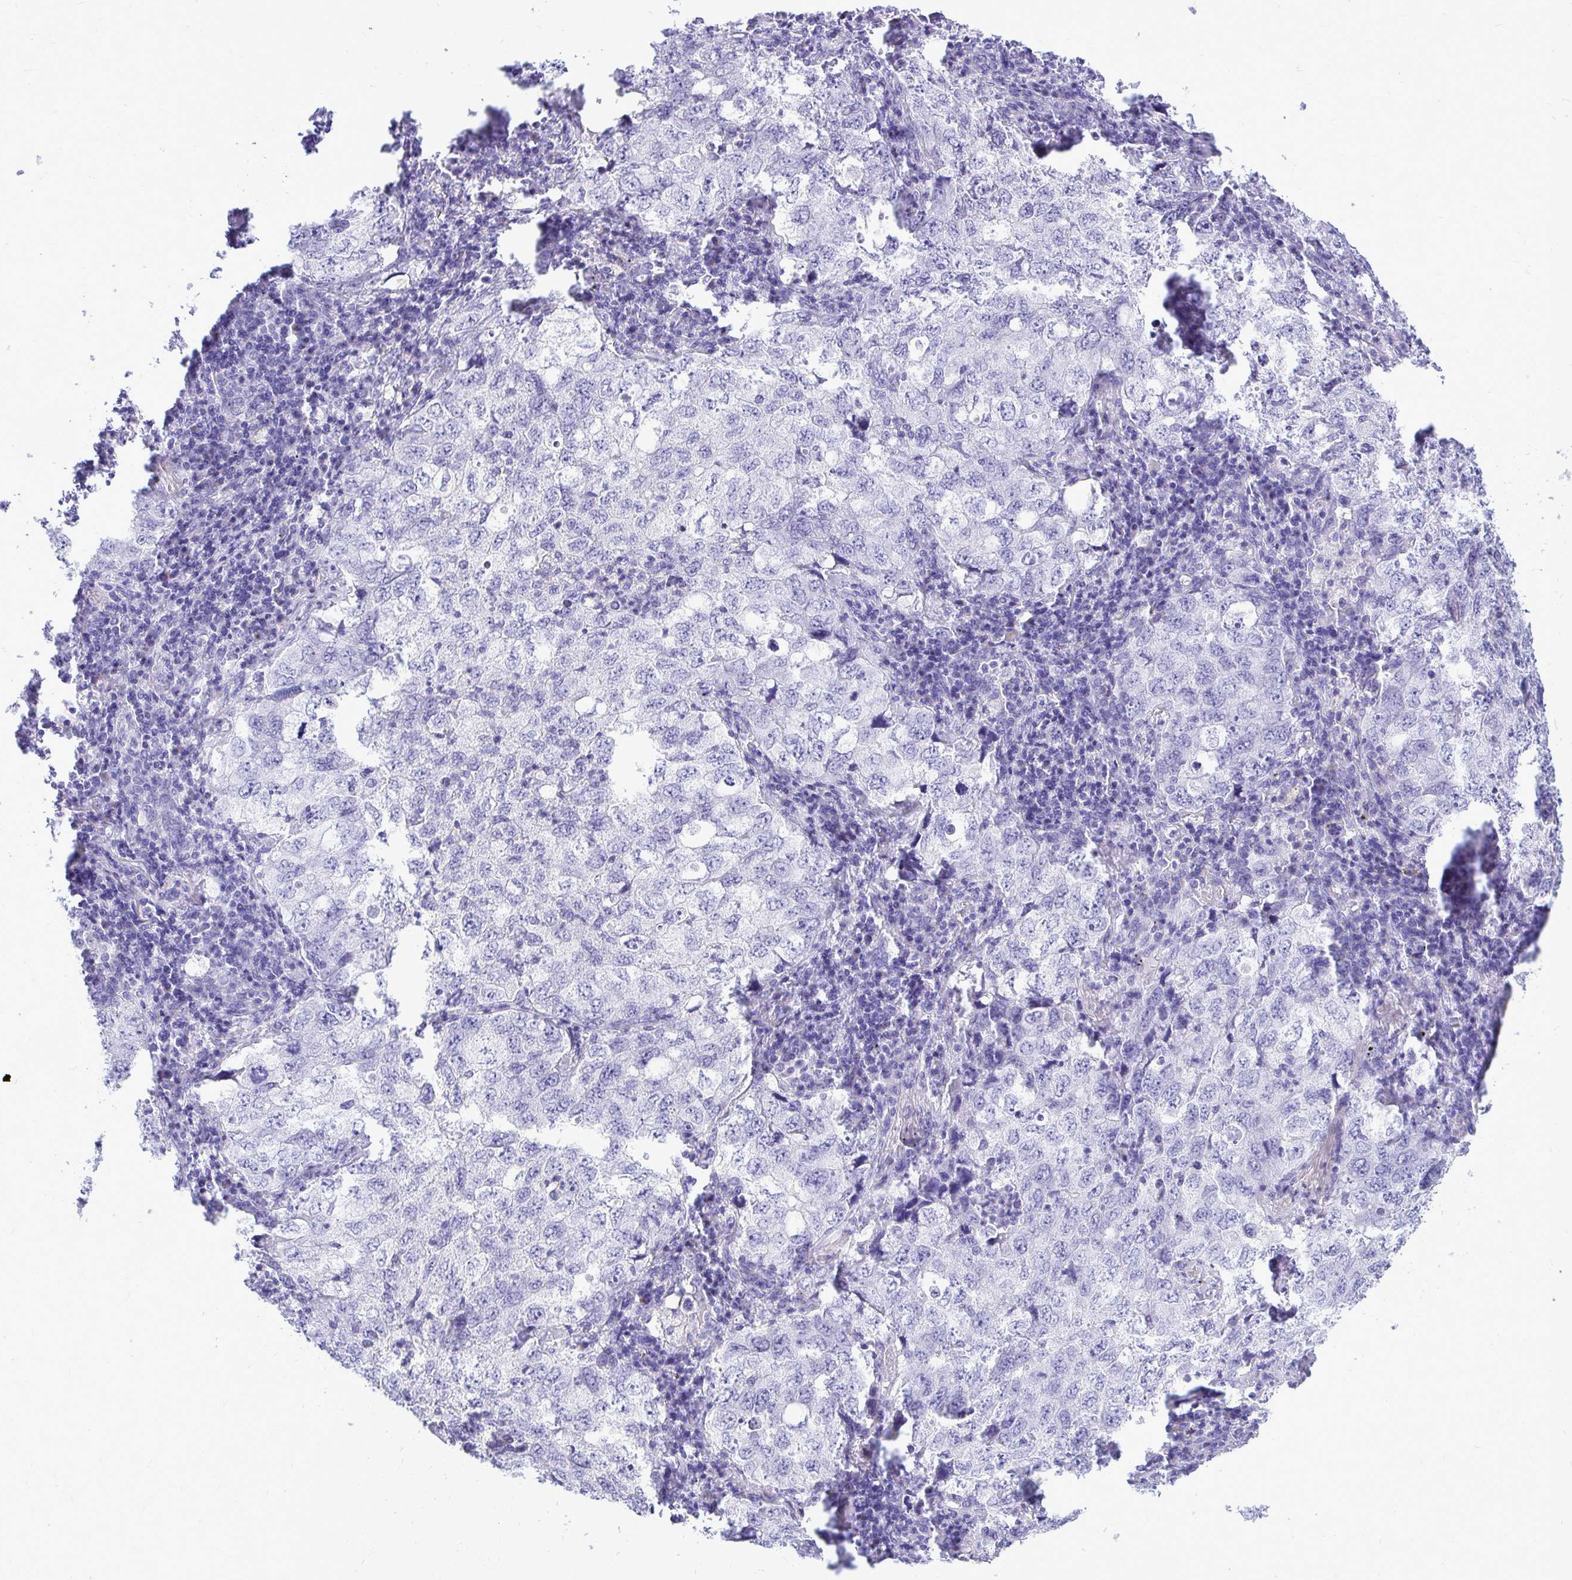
{"staining": {"intensity": "negative", "quantity": "none", "location": "none"}, "tissue": "lung cancer", "cell_type": "Tumor cells", "image_type": "cancer", "snomed": [{"axis": "morphology", "description": "Adenocarcinoma, NOS"}, {"axis": "topography", "description": "Lung"}], "caption": "A histopathology image of lung adenocarcinoma stained for a protein reveals no brown staining in tumor cells.", "gene": "ANKDD1B", "patient": {"sex": "female", "age": 57}}